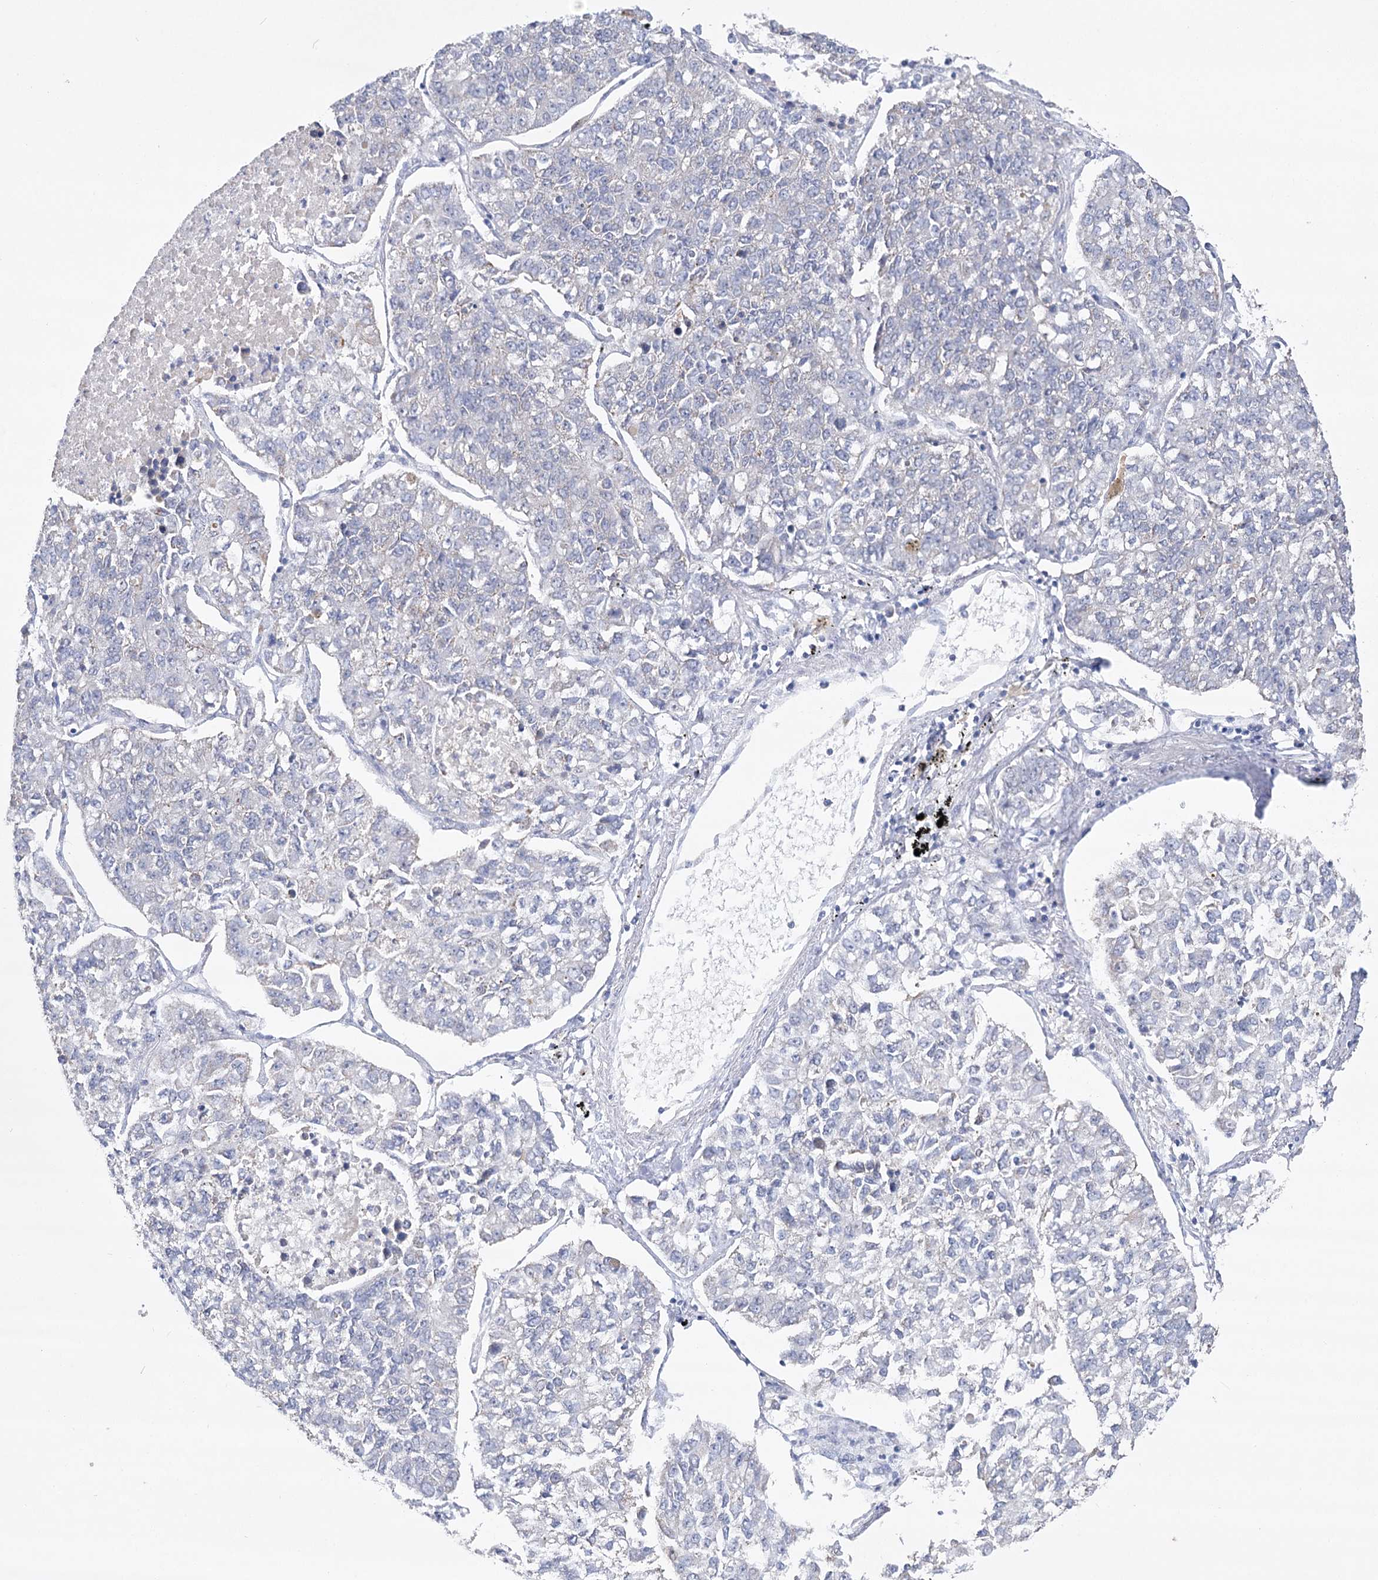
{"staining": {"intensity": "negative", "quantity": "none", "location": "none"}, "tissue": "lung cancer", "cell_type": "Tumor cells", "image_type": "cancer", "snomed": [{"axis": "morphology", "description": "Adenocarcinoma, NOS"}, {"axis": "topography", "description": "Lung"}], "caption": "Tumor cells are negative for protein expression in human adenocarcinoma (lung).", "gene": "ECHDC3", "patient": {"sex": "male", "age": 49}}